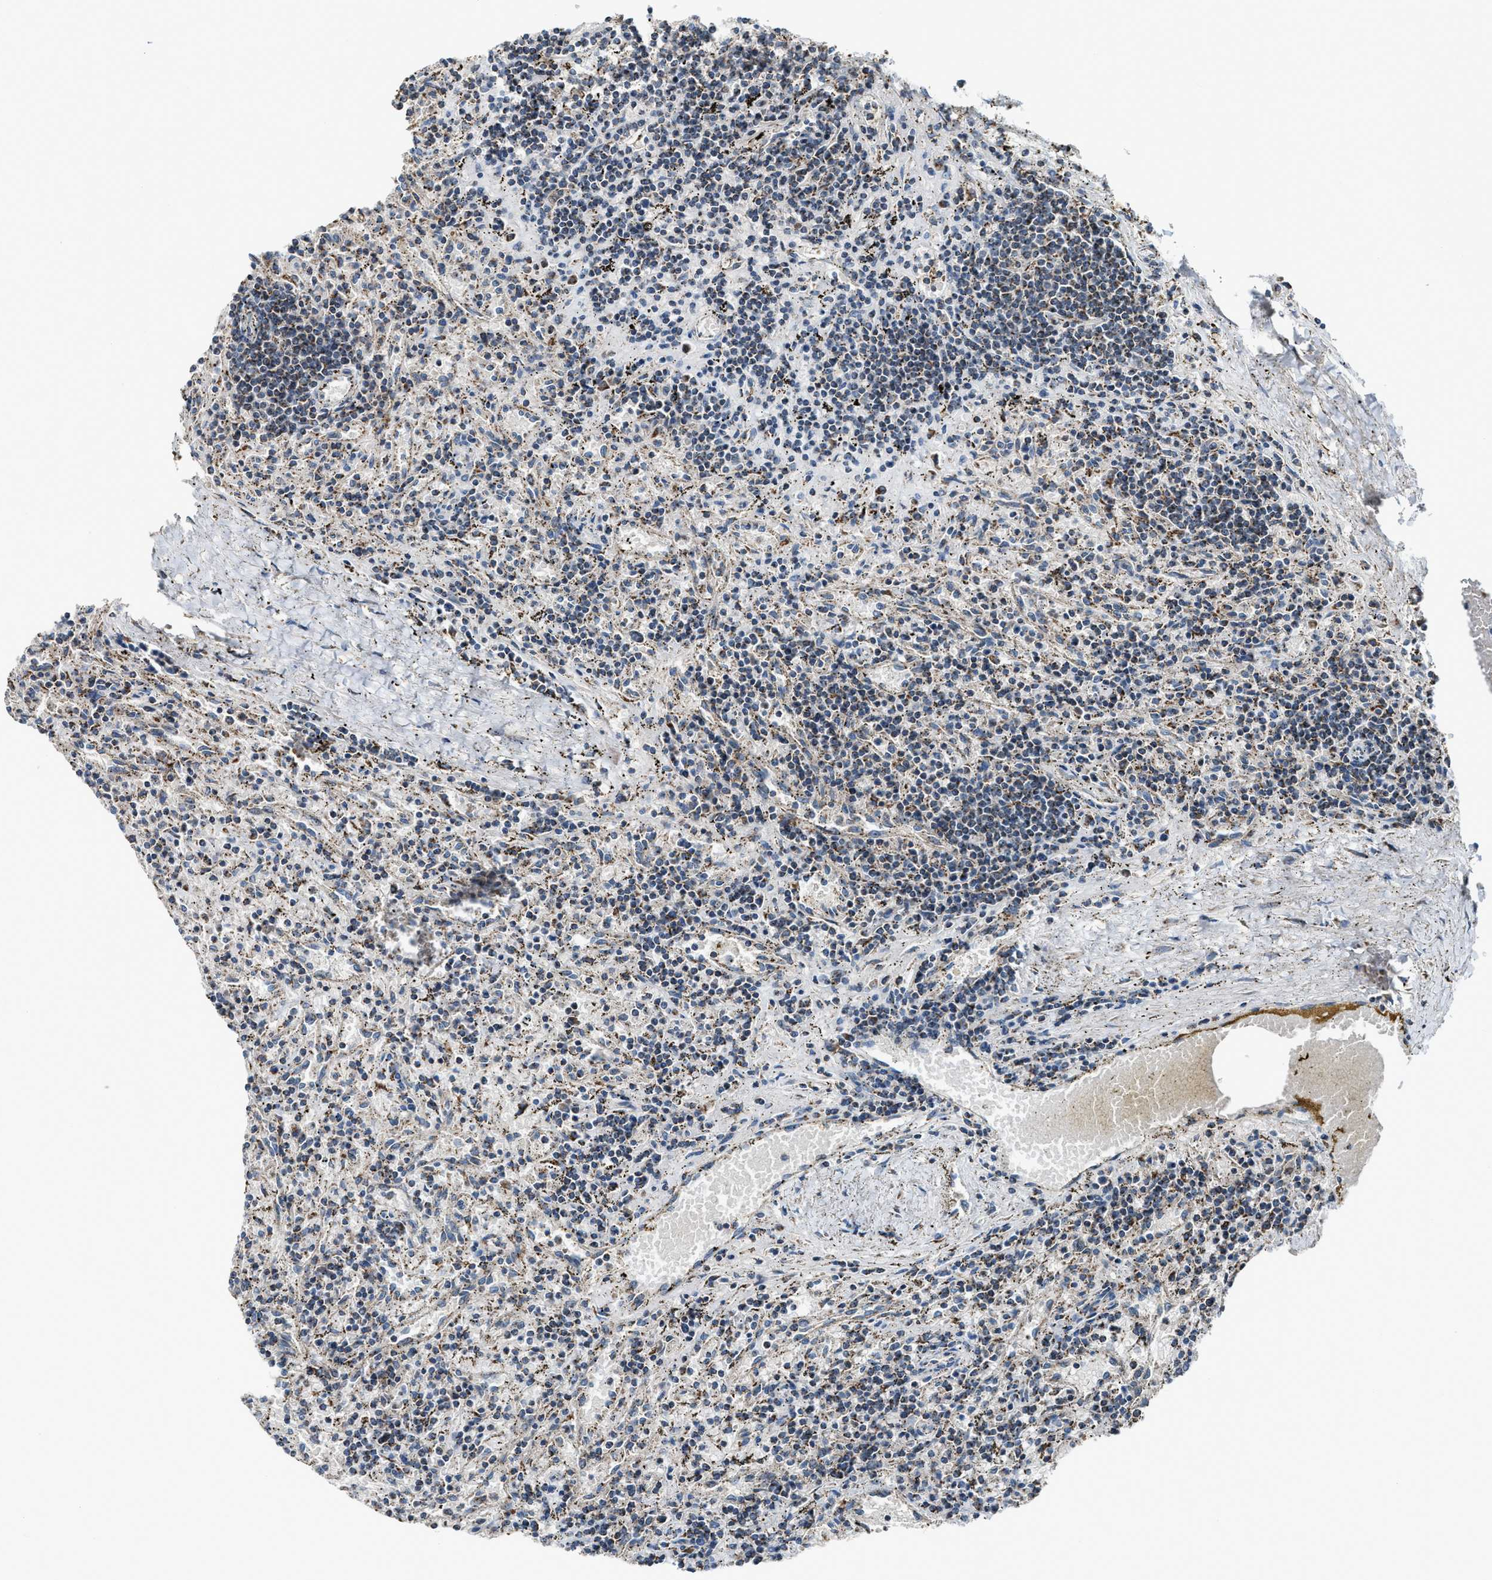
{"staining": {"intensity": "moderate", "quantity": "25%-75%", "location": "cytoplasmic/membranous"}, "tissue": "lymphoma", "cell_type": "Tumor cells", "image_type": "cancer", "snomed": [{"axis": "morphology", "description": "Malignant lymphoma, non-Hodgkin's type, Low grade"}, {"axis": "topography", "description": "Spleen"}], "caption": "Immunohistochemistry of malignant lymphoma, non-Hodgkin's type (low-grade) reveals medium levels of moderate cytoplasmic/membranous expression in approximately 25%-75% of tumor cells.", "gene": "CHN2", "patient": {"sex": "male", "age": 76}}